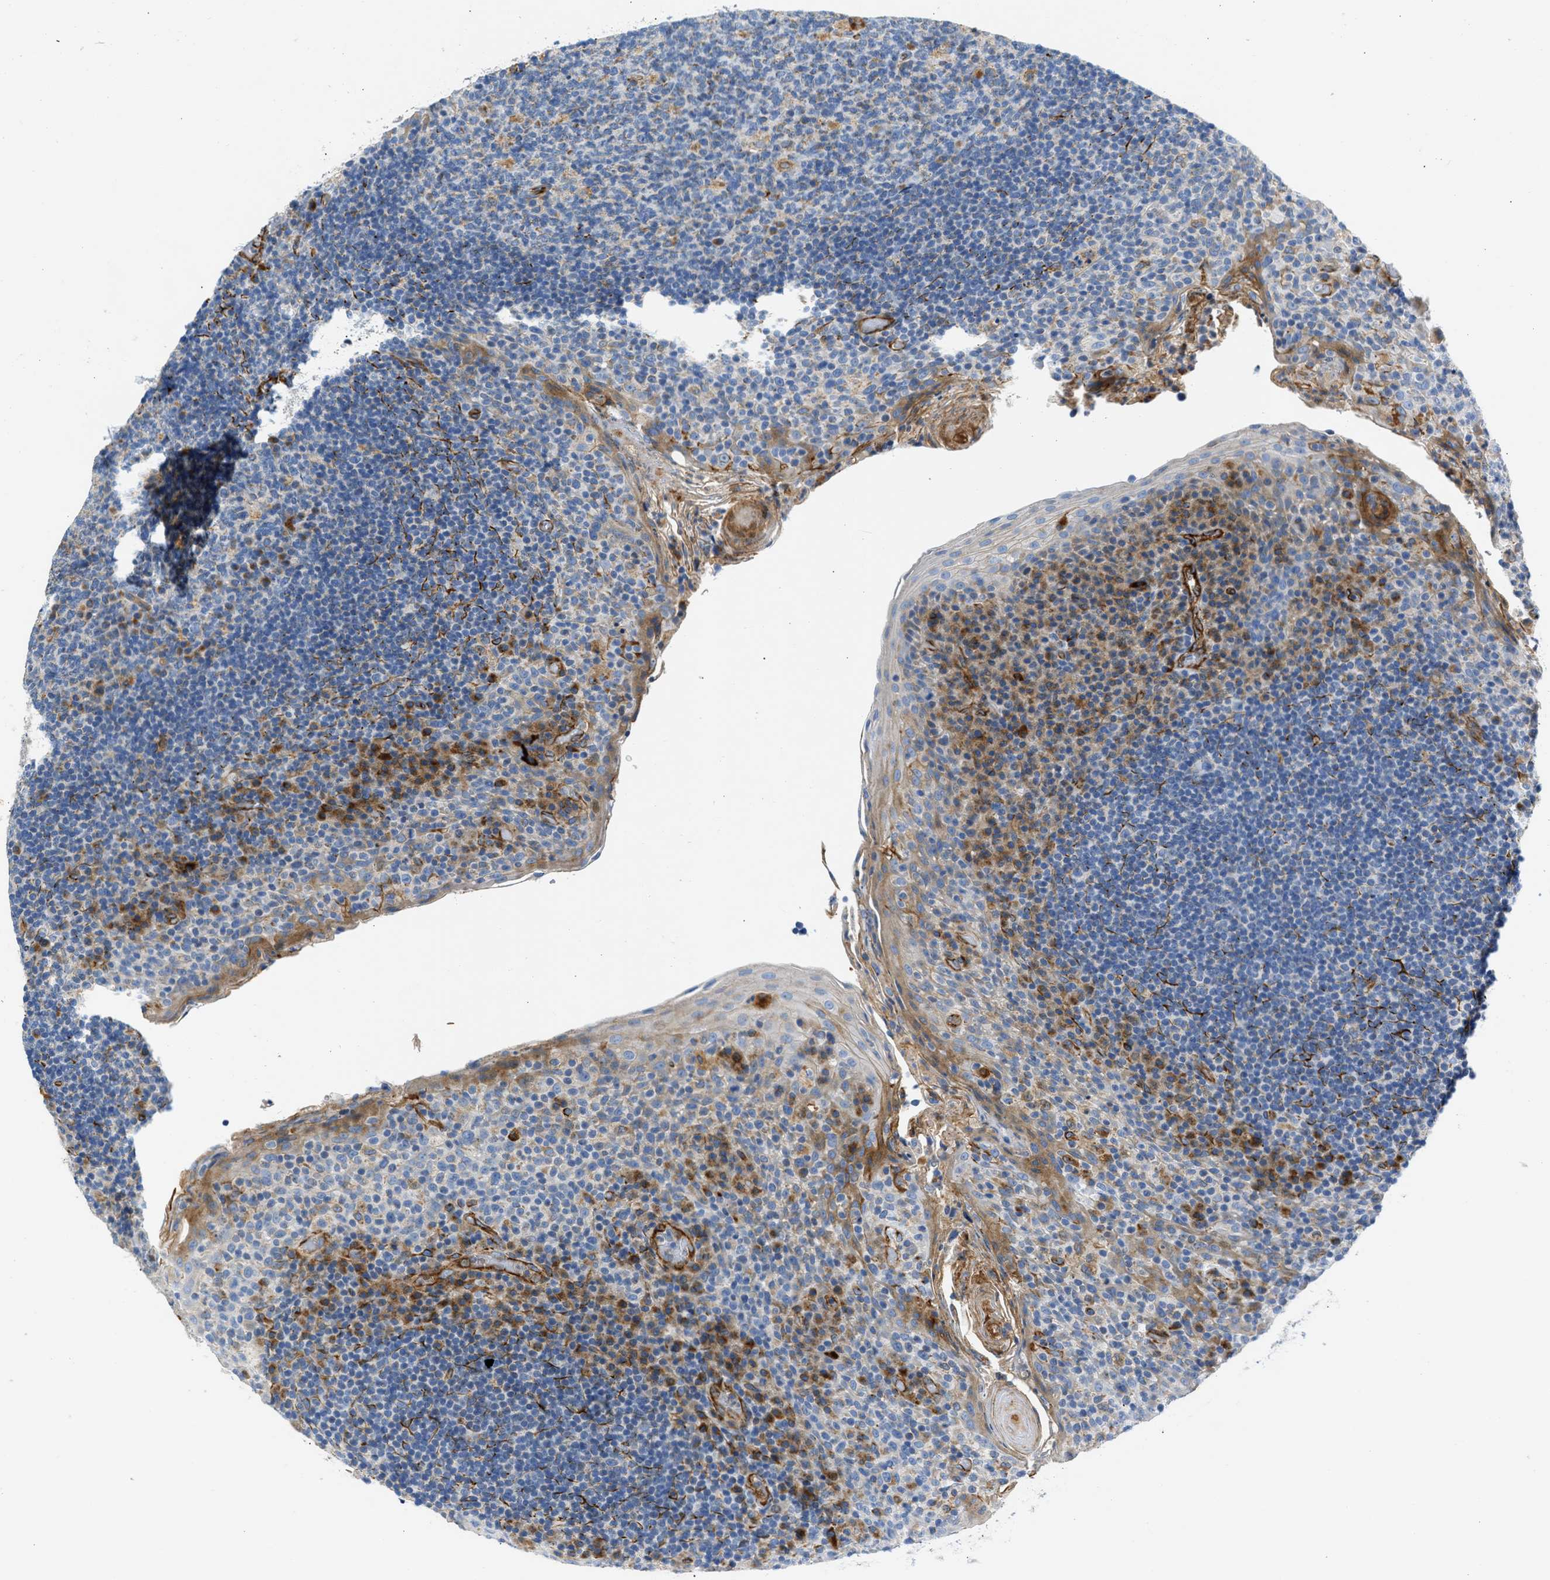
{"staining": {"intensity": "moderate", "quantity": "<25%", "location": "cytoplasmic/membranous"}, "tissue": "tonsil", "cell_type": "Germinal center cells", "image_type": "normal", "snomed": [{"axis": "morphology", "description": "Normal tissue, NOS"}, {"axis": "topography", "description": "Tonsil"}], "caption": "A micrograph showing moderate cytoplasmic/membranous expression in approximately <25% of germinal center cells in normal tonsil, as visualized by brown immunohistochemical staining.", "gene": "ULK4", "patient": {"sex": "male", "age": 17}}